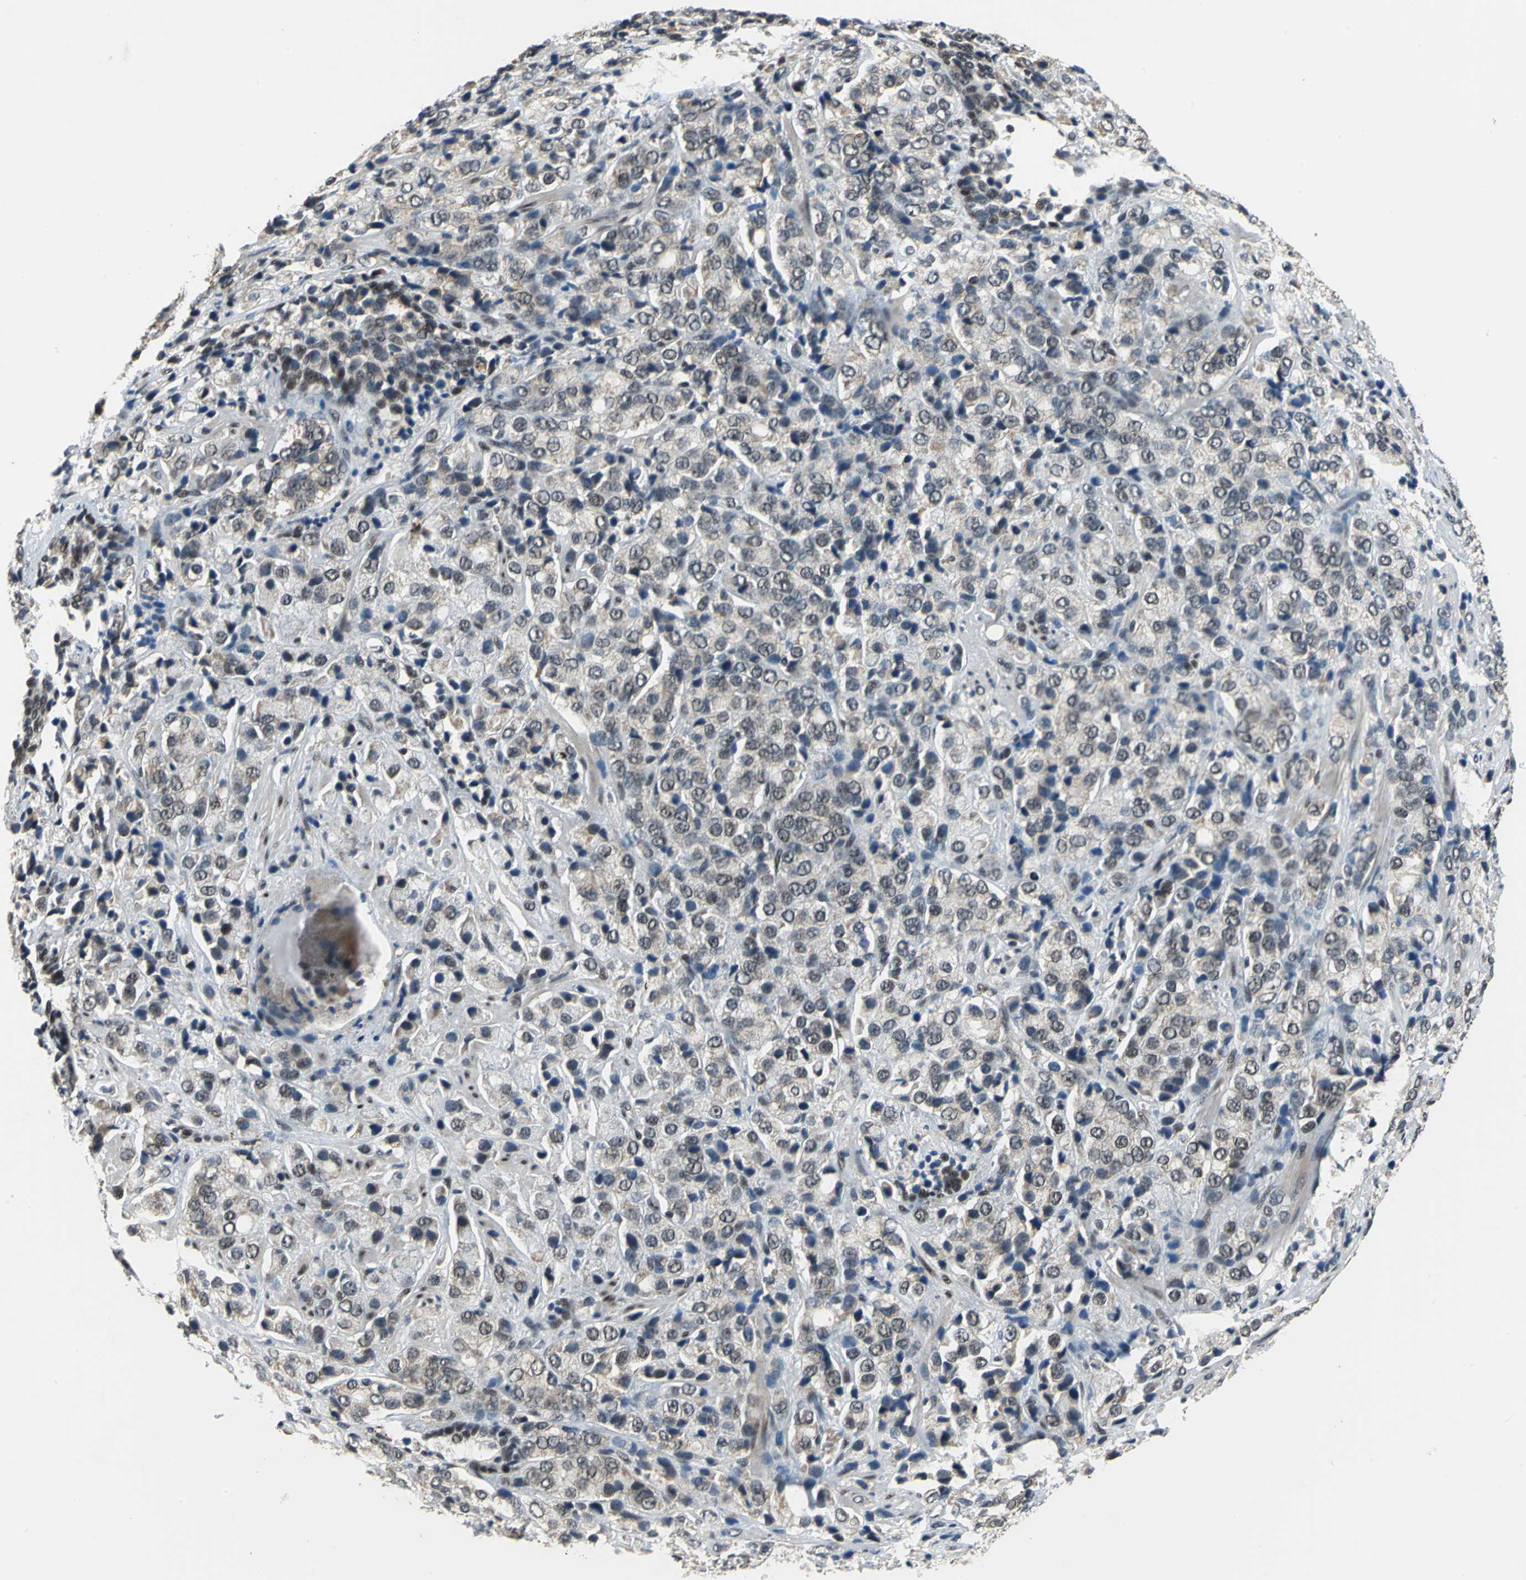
{"staining": {"intensity": "weak", "quantity": "<25%", "location": "cytoplasmic/membranous,nuclear"}, "tissue": "prostate cancer", "cell_type": "Tumor cells", "image_type": "cancer", "snomed": [{"axis": "morphology", "description": "Adenocarcinoma, High grade"}, {"axis": "topography", "description": "Prostate"}], "caption": "Protein analysis of prostate cancer (high-grade adenocarcinoma) shows no significant positivity in tumor cells.", "gene": "ELF2", "patient": {"sex": "male", "age": 70}}